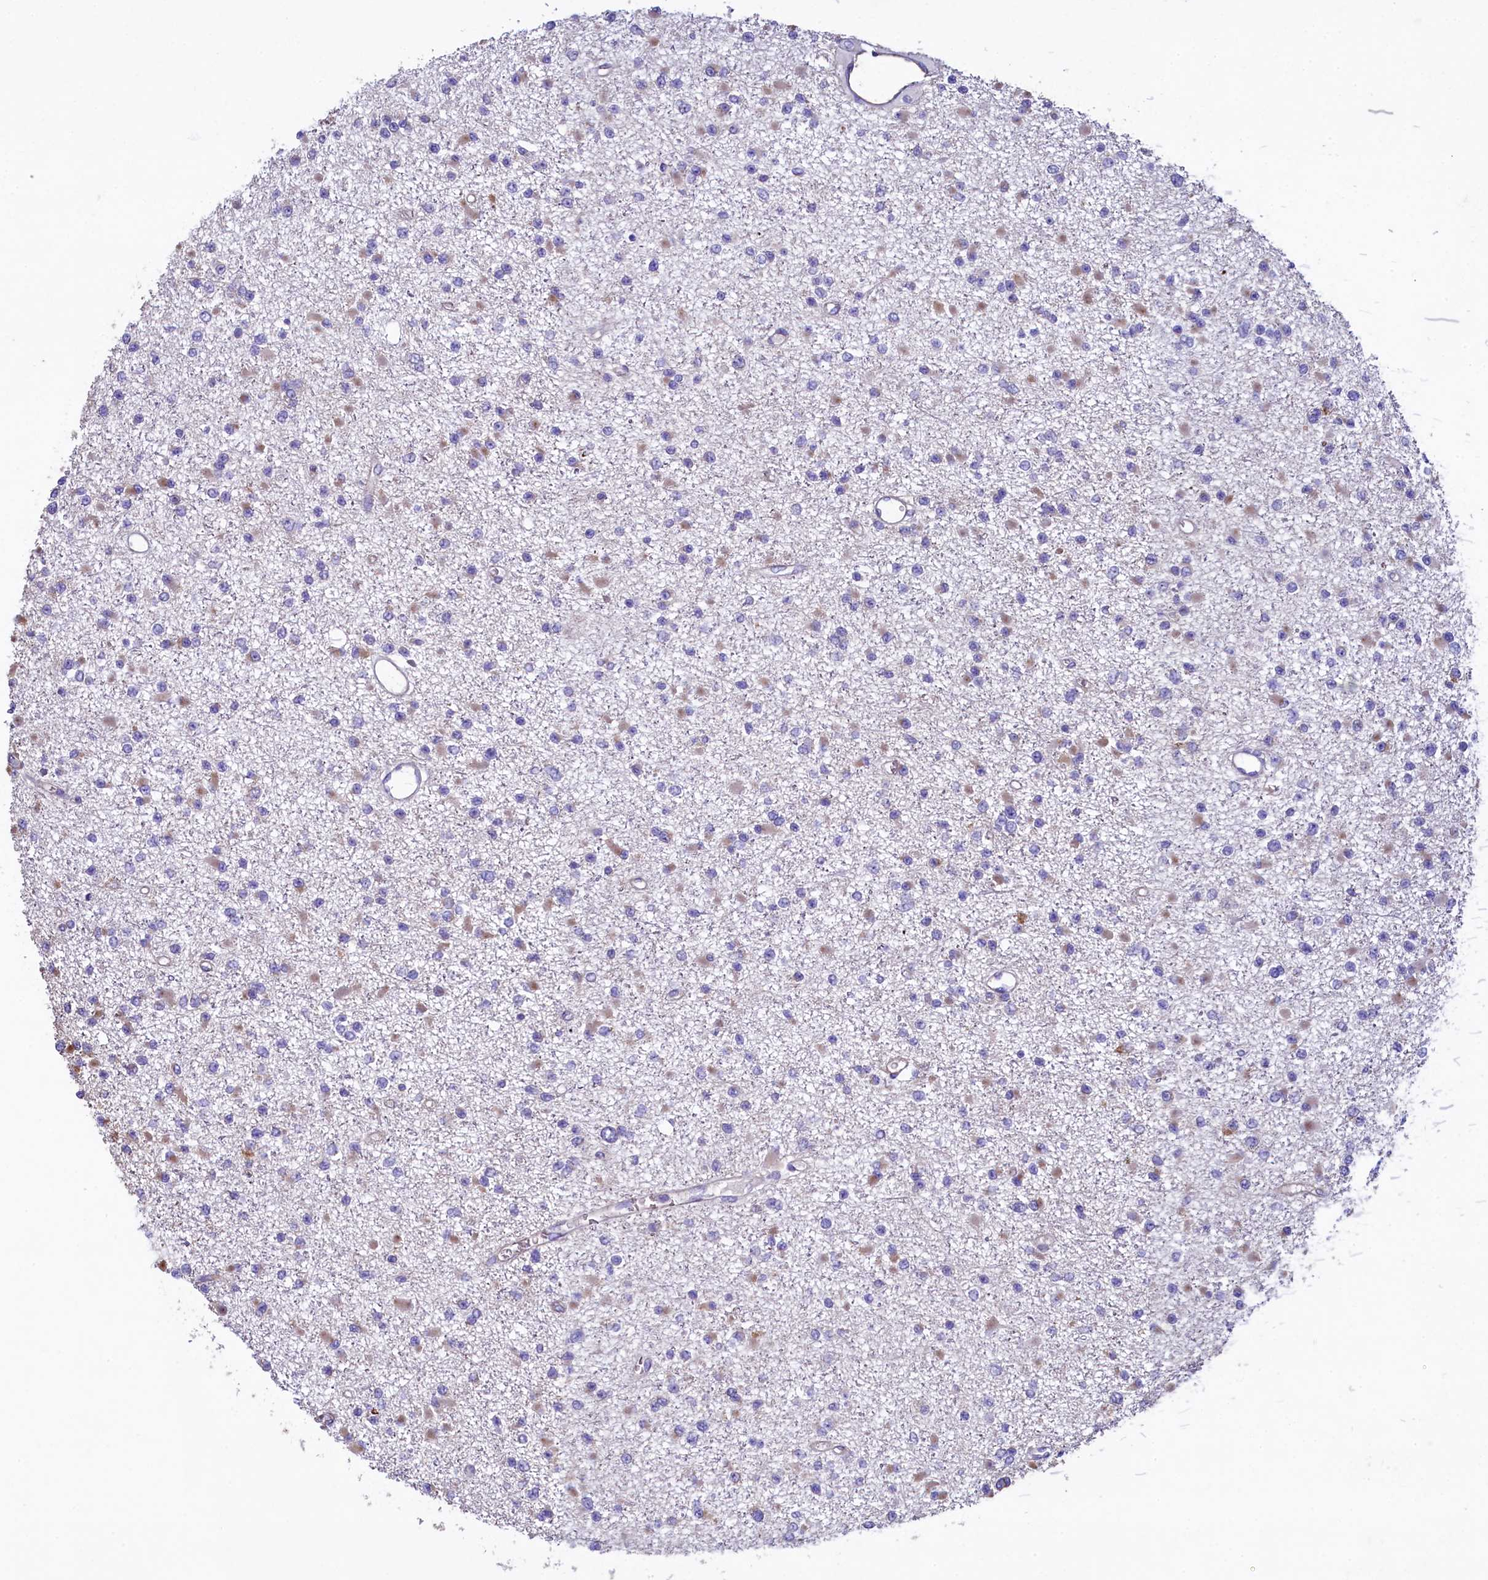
{"staining": {"intensity": "weak", "quantity": "<25%", "location": "cytoplasmic/membranous"}, "tissue": "glioma", "cell_type": "Tumor cells", "image_type": "cancer", "snomed": [{"axis": "morphology", "description": "Glioma, malignant, Low grade"}, {"axis": "topography", "description": "Brain"}], "caption": "Tumor cells show no significant staining in glioma. (DAB (3,3'-diaminobenzidine) immunohistochemistry with hematoxylin counter stain).", "gene": "GPR21", "patient": {"sex": "female", "age": 22}}